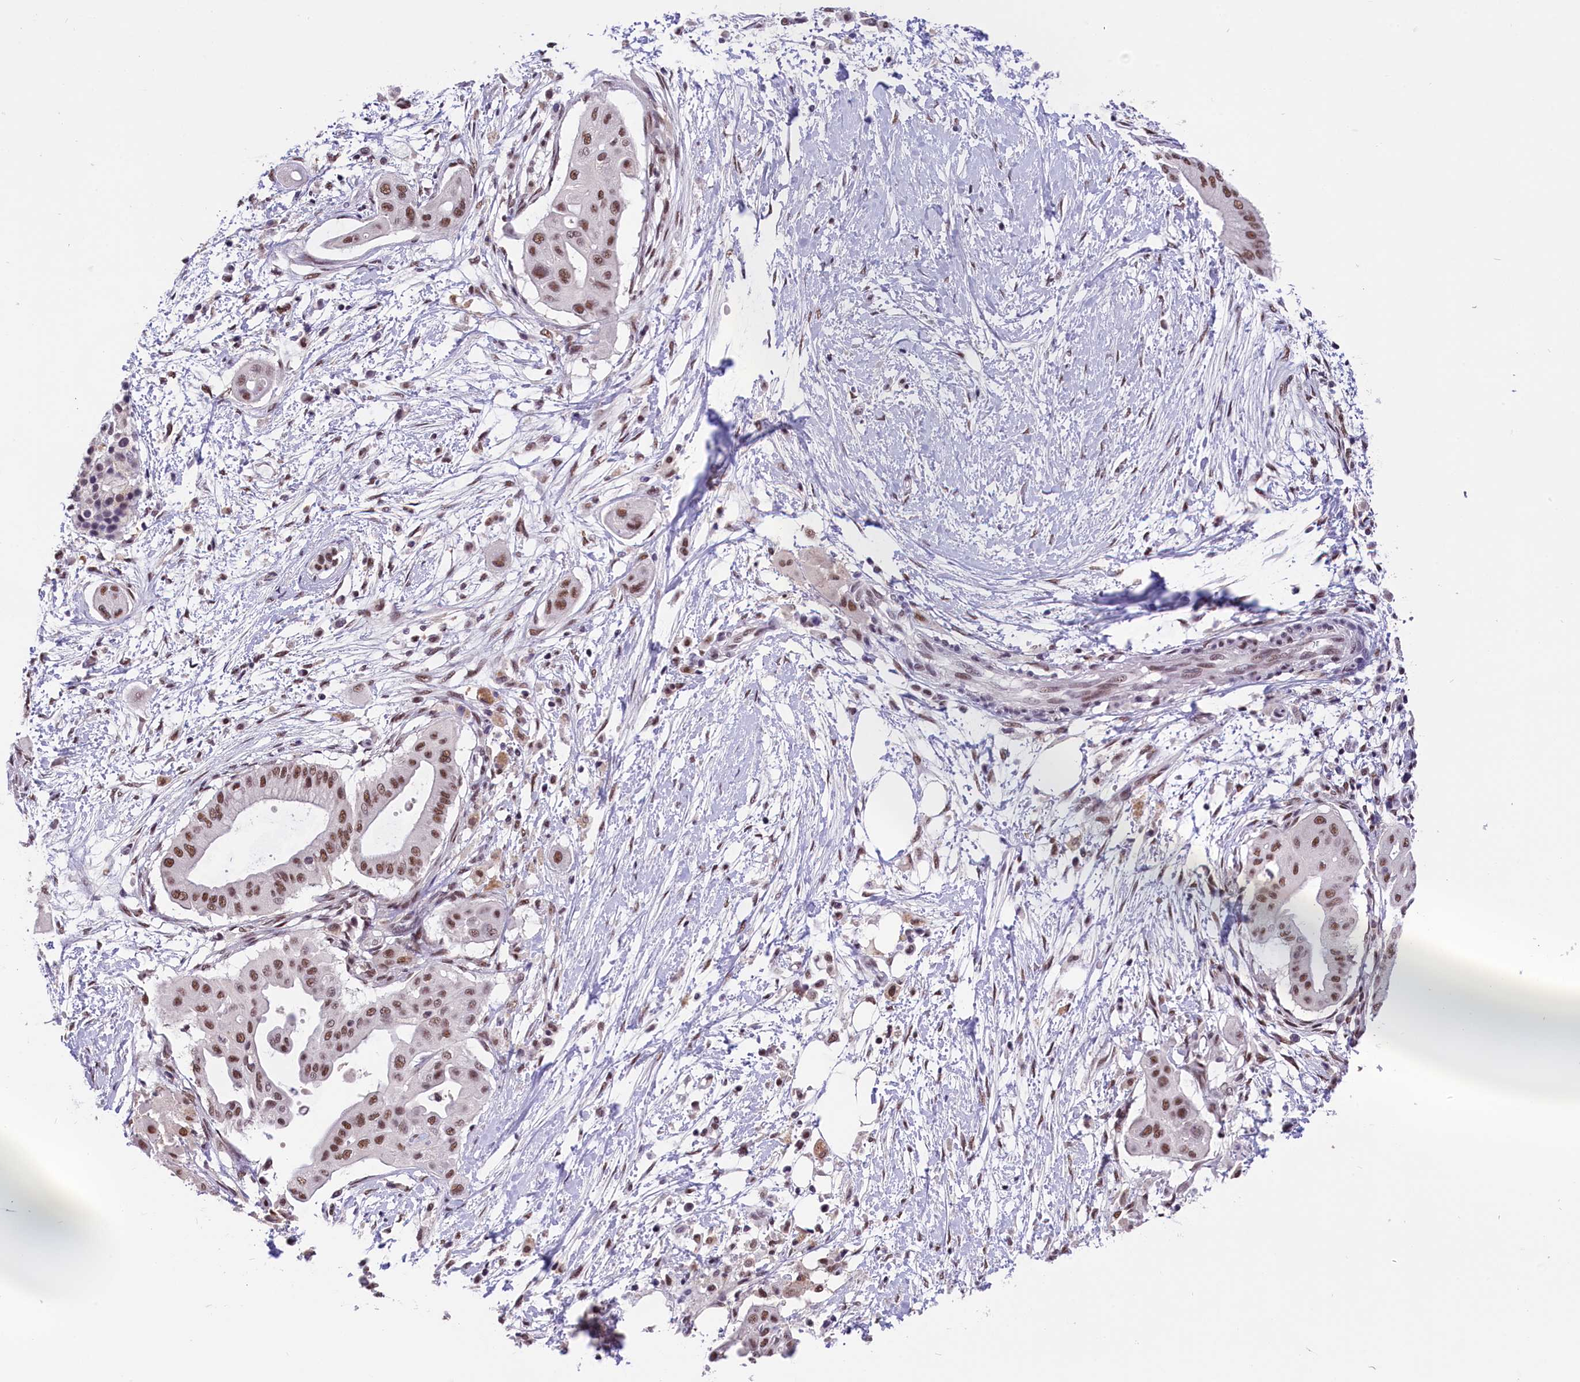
{"staining": {"intensity": "moderate", "quantity": ">75%", "location": "nuclear"}, "tissue": "pancreatic cancer", "cell_type": "Tumor cells", "image_type": "cancer", "snomed": [{"axis": "morphology", "description": "Adenocarcinoma, NOS"}, {"axis": "topography", "description": "Pancreas"}], "caption": "Brown immunohistochemical staining in pancreatic cancer shows moderate nuclear positivity in approximately >75% of tumor cells.", "gene": "ZC3H4", "patient": {"sex": "male", "age": 68}}